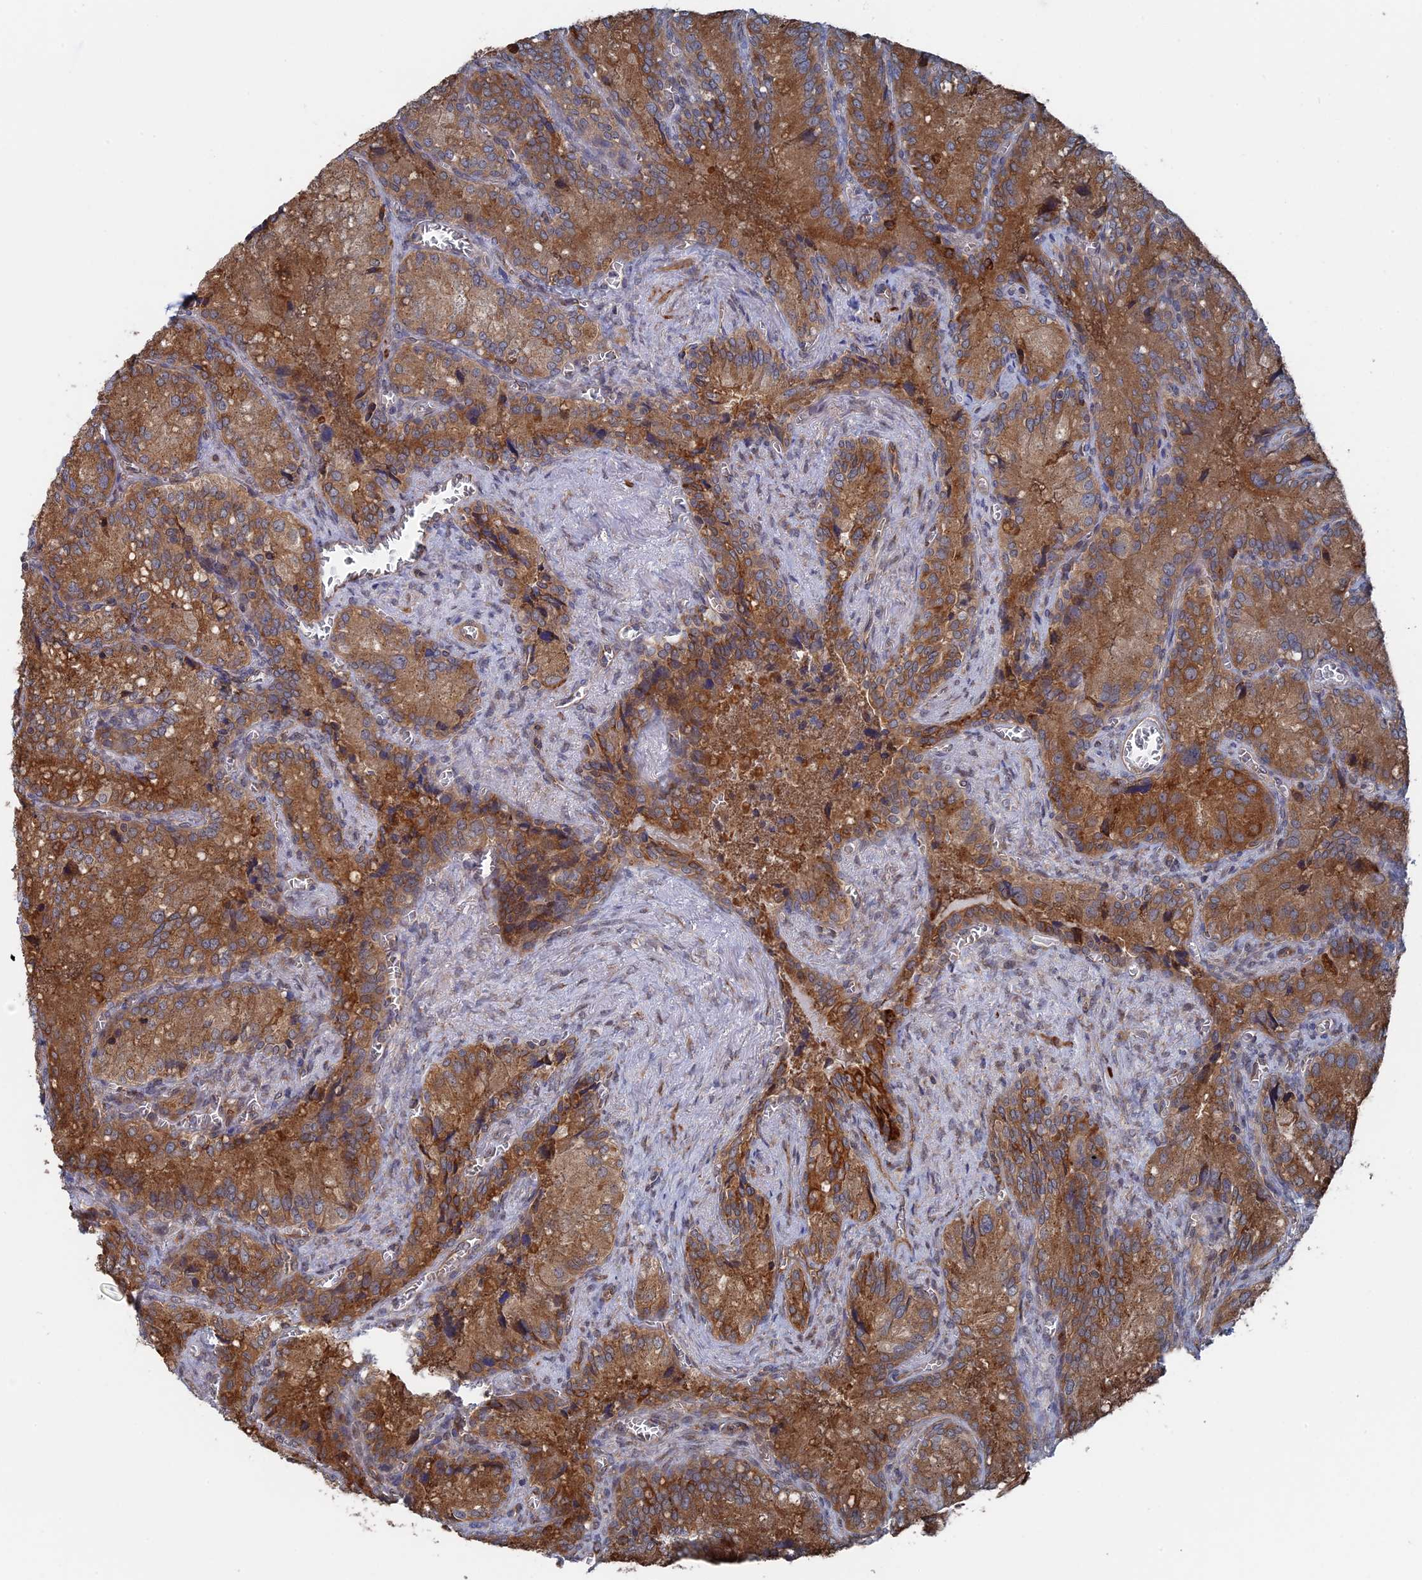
{"staining": {"intensity": "moderate", "quantity": ">75%", "location": "cytoplasmic/membranous"}, "tissue": "seminal vesicle", "cell_type": "Glandular cells", "image_type": "normal", "snomed": [{"axis": "morphology", "description": "Normal tissue, NOS"}, {"axis": "topography", "description": "Seminal veicle"}], "caption": "A micrograph of seminal vesicle stained for a protein exhibits moderate cytoplasmic/membranous brown staining in glandular cells.", "gene": "BPIFB6", "patient": {"sex": "male", "age": 62}}